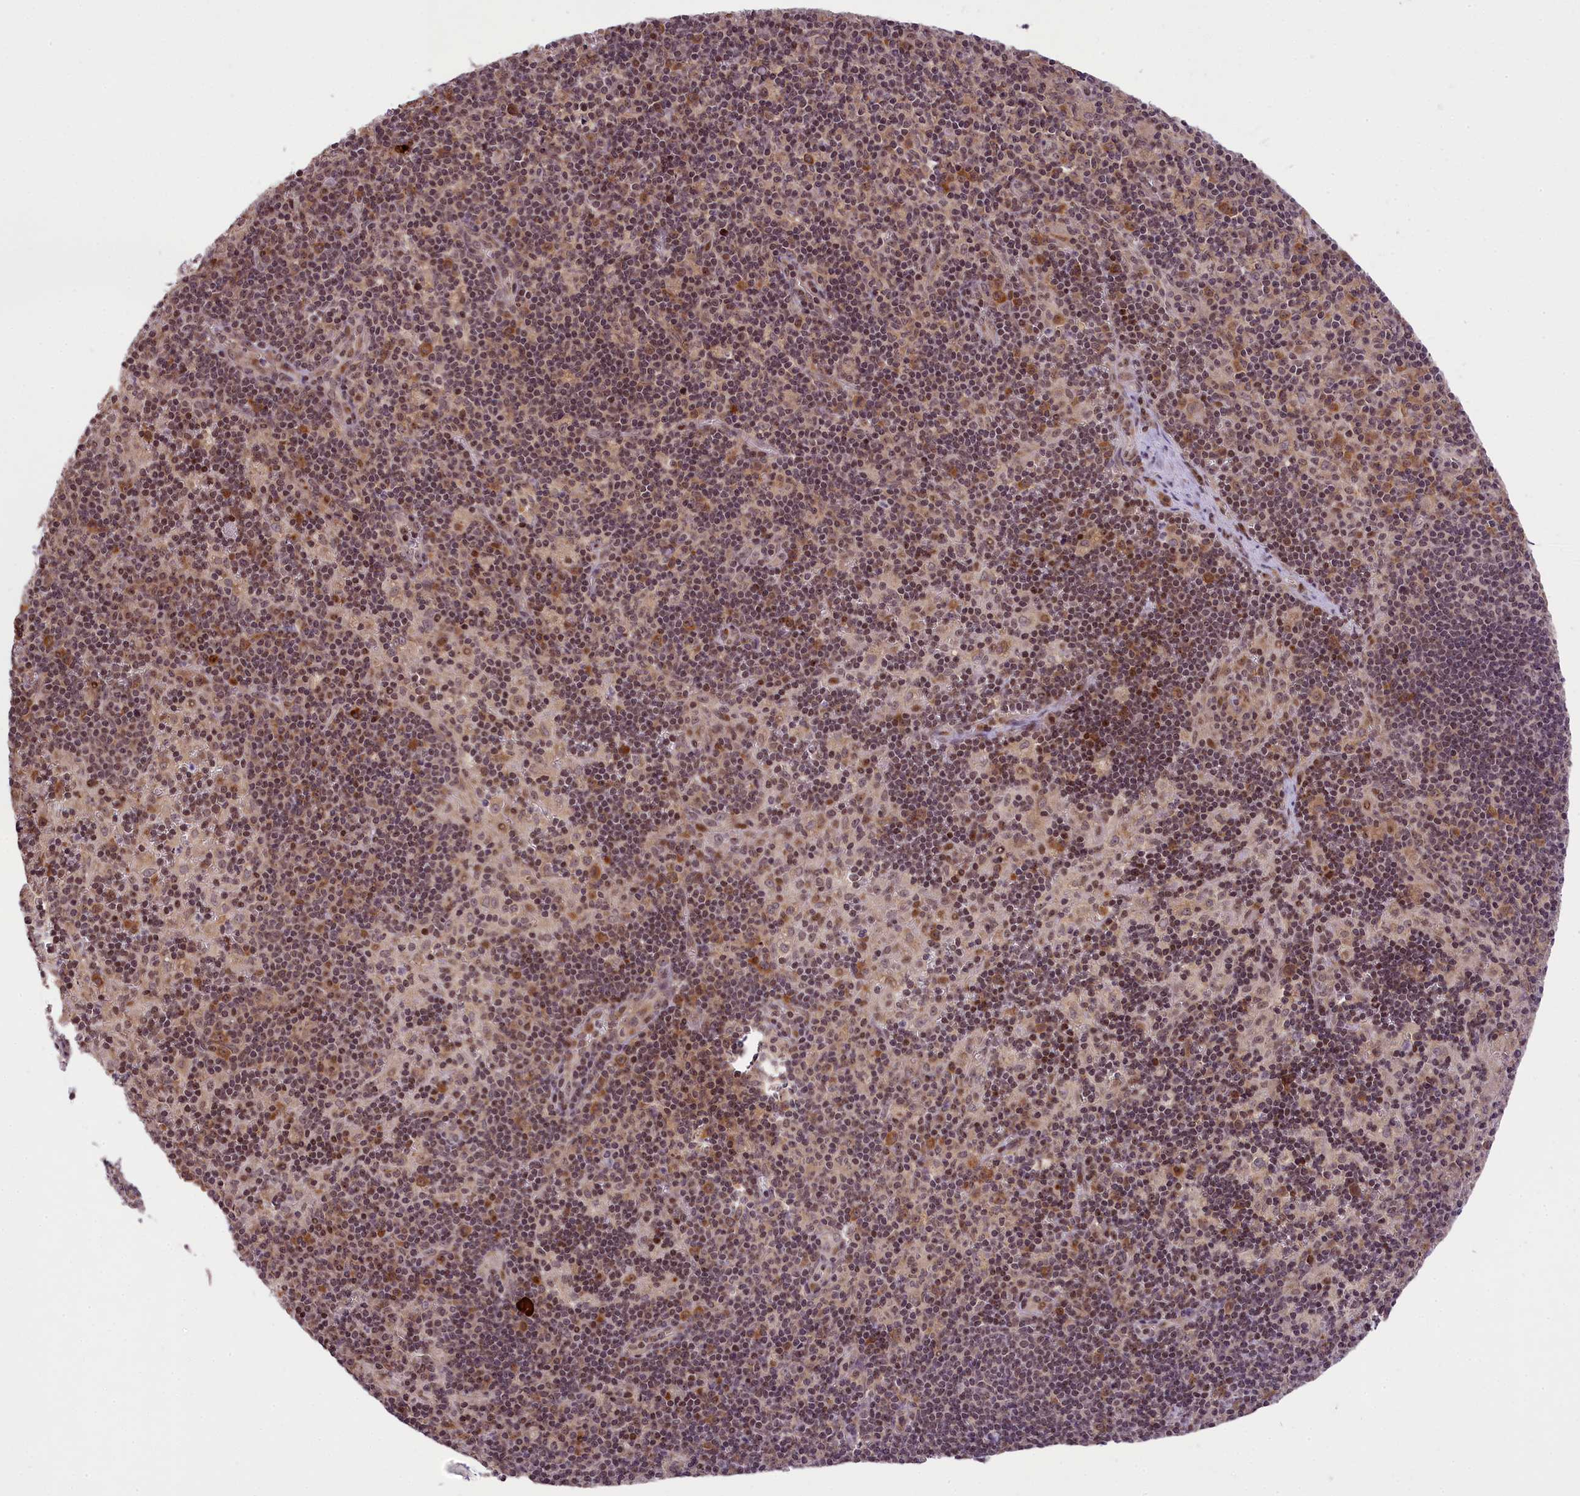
{"staining": {"intensity": "moderate", "quantity": ">75%", "location": "cytoplasmic/membranous,nuclear"}, "tissue": "pancreatic cancer", "cell_type": "Tumor cells", "image_type": "cancer", "snomed": [{"axis": "morphology", "description": "Adenocarcinoma, NOS"}, {"axis": "topography", "description": "Pancreas"}], "caption": "Pancreatic cancer (adenocarcinoma) tissue shows moderate cytoplasmic/membranous and nuclear positivity in about >75% of tumor cells, visualized by immunohistochemistry.", "gene": "RBBP8", "patient": {"sex": "male", "age": 65}}